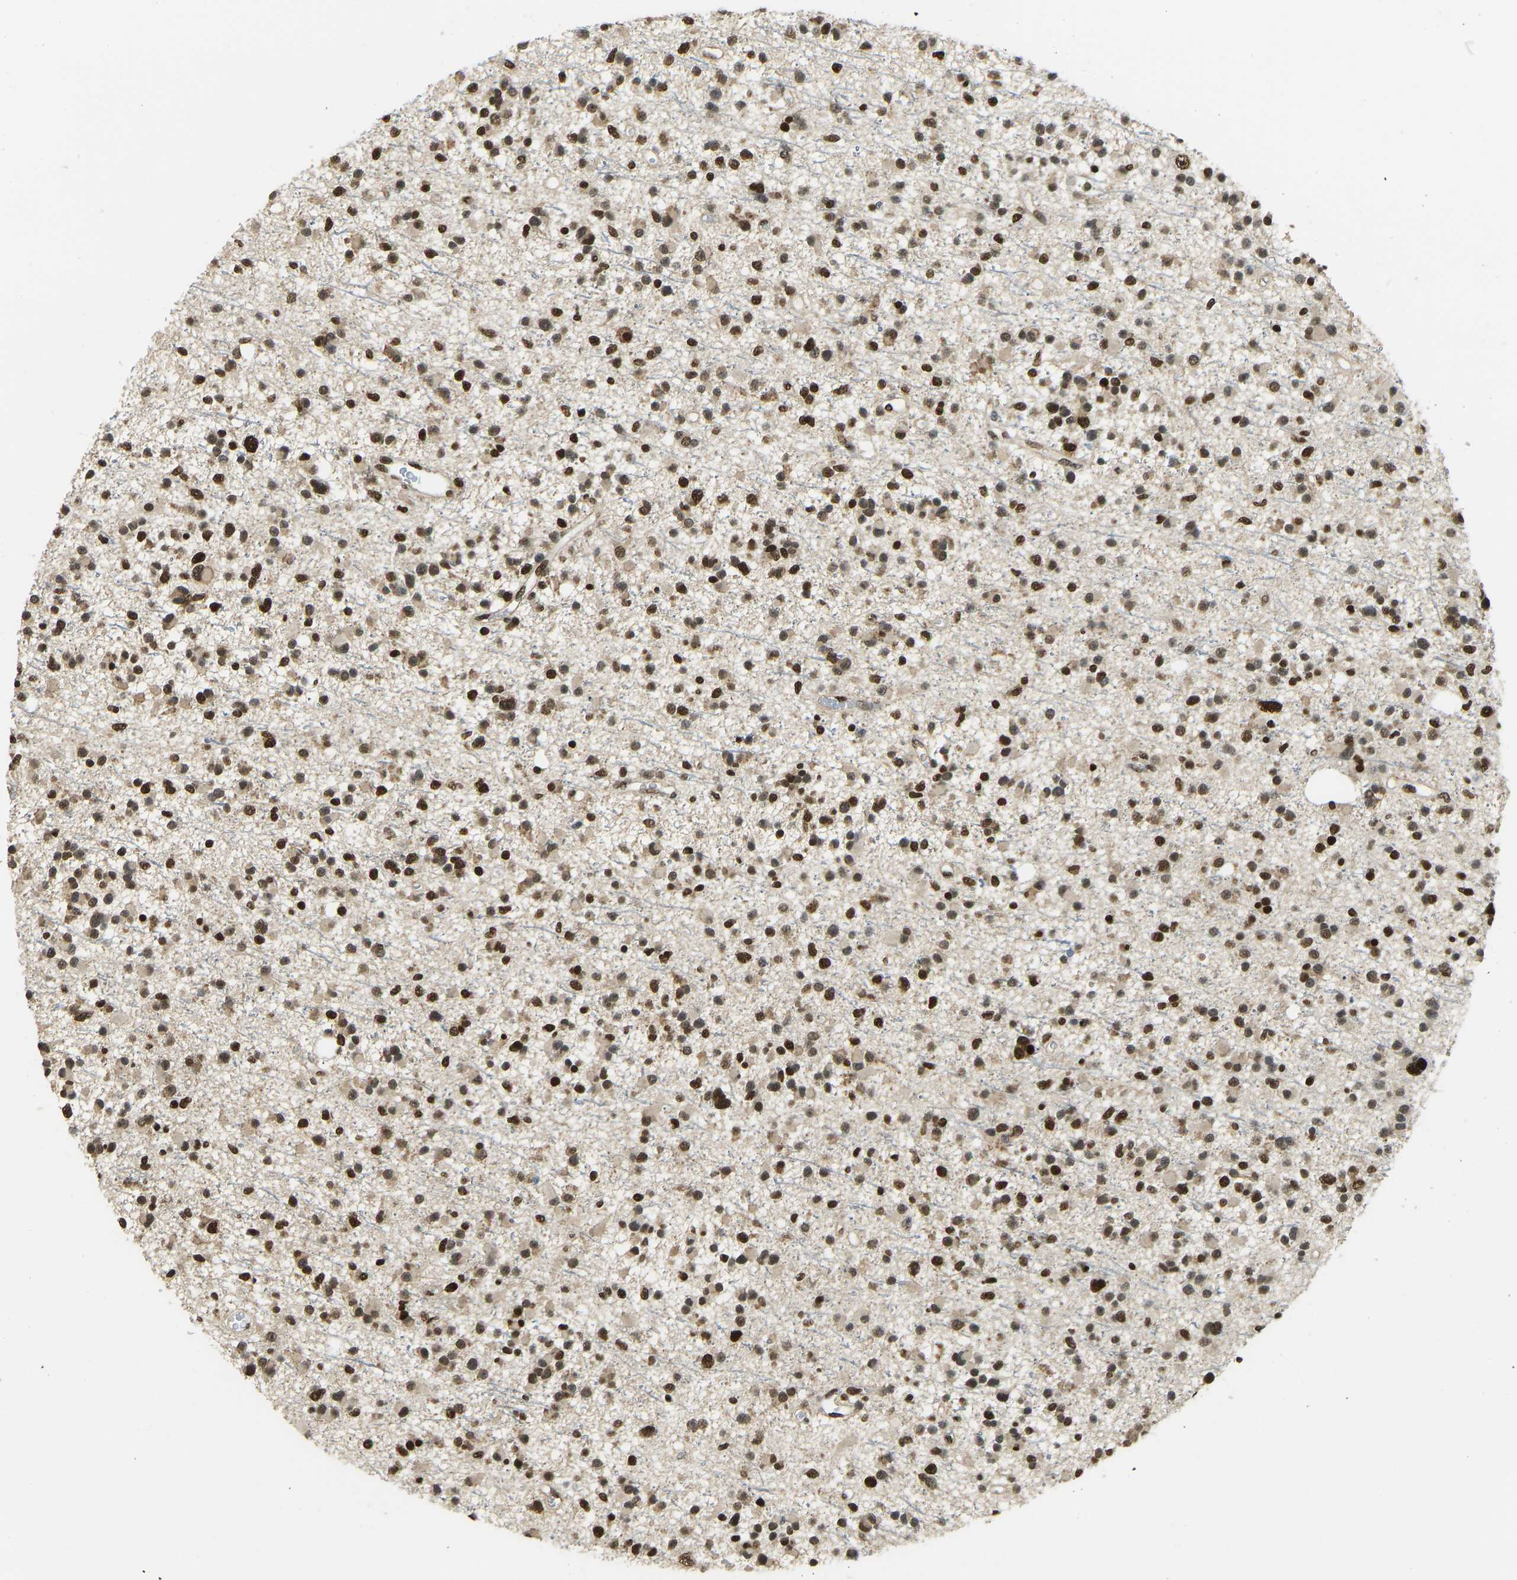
{"staining": {"intensity": "strong", "quantity": ">75%", "location": "nuclear"}, "tissue": "glioma", "cell_type": "Tumor cells", "image_type": "cancer", "snomed": [{"axis": "morphology", "description": "Glioma, malignant, Low grade"}, {"axis": "topography", "description": "Brain"}], "caption": "An immunohistochemistry micrograph of tumor tissue is shown. Protein staining in brown highlights strong nuclear positivity in malignant glioma (low-grade) within tumor cells. (DAB IHC with brightfield microscopy, high magnification).", "gene": "ZSCAN20", "patient": {"sex": "female", "age": 22}}